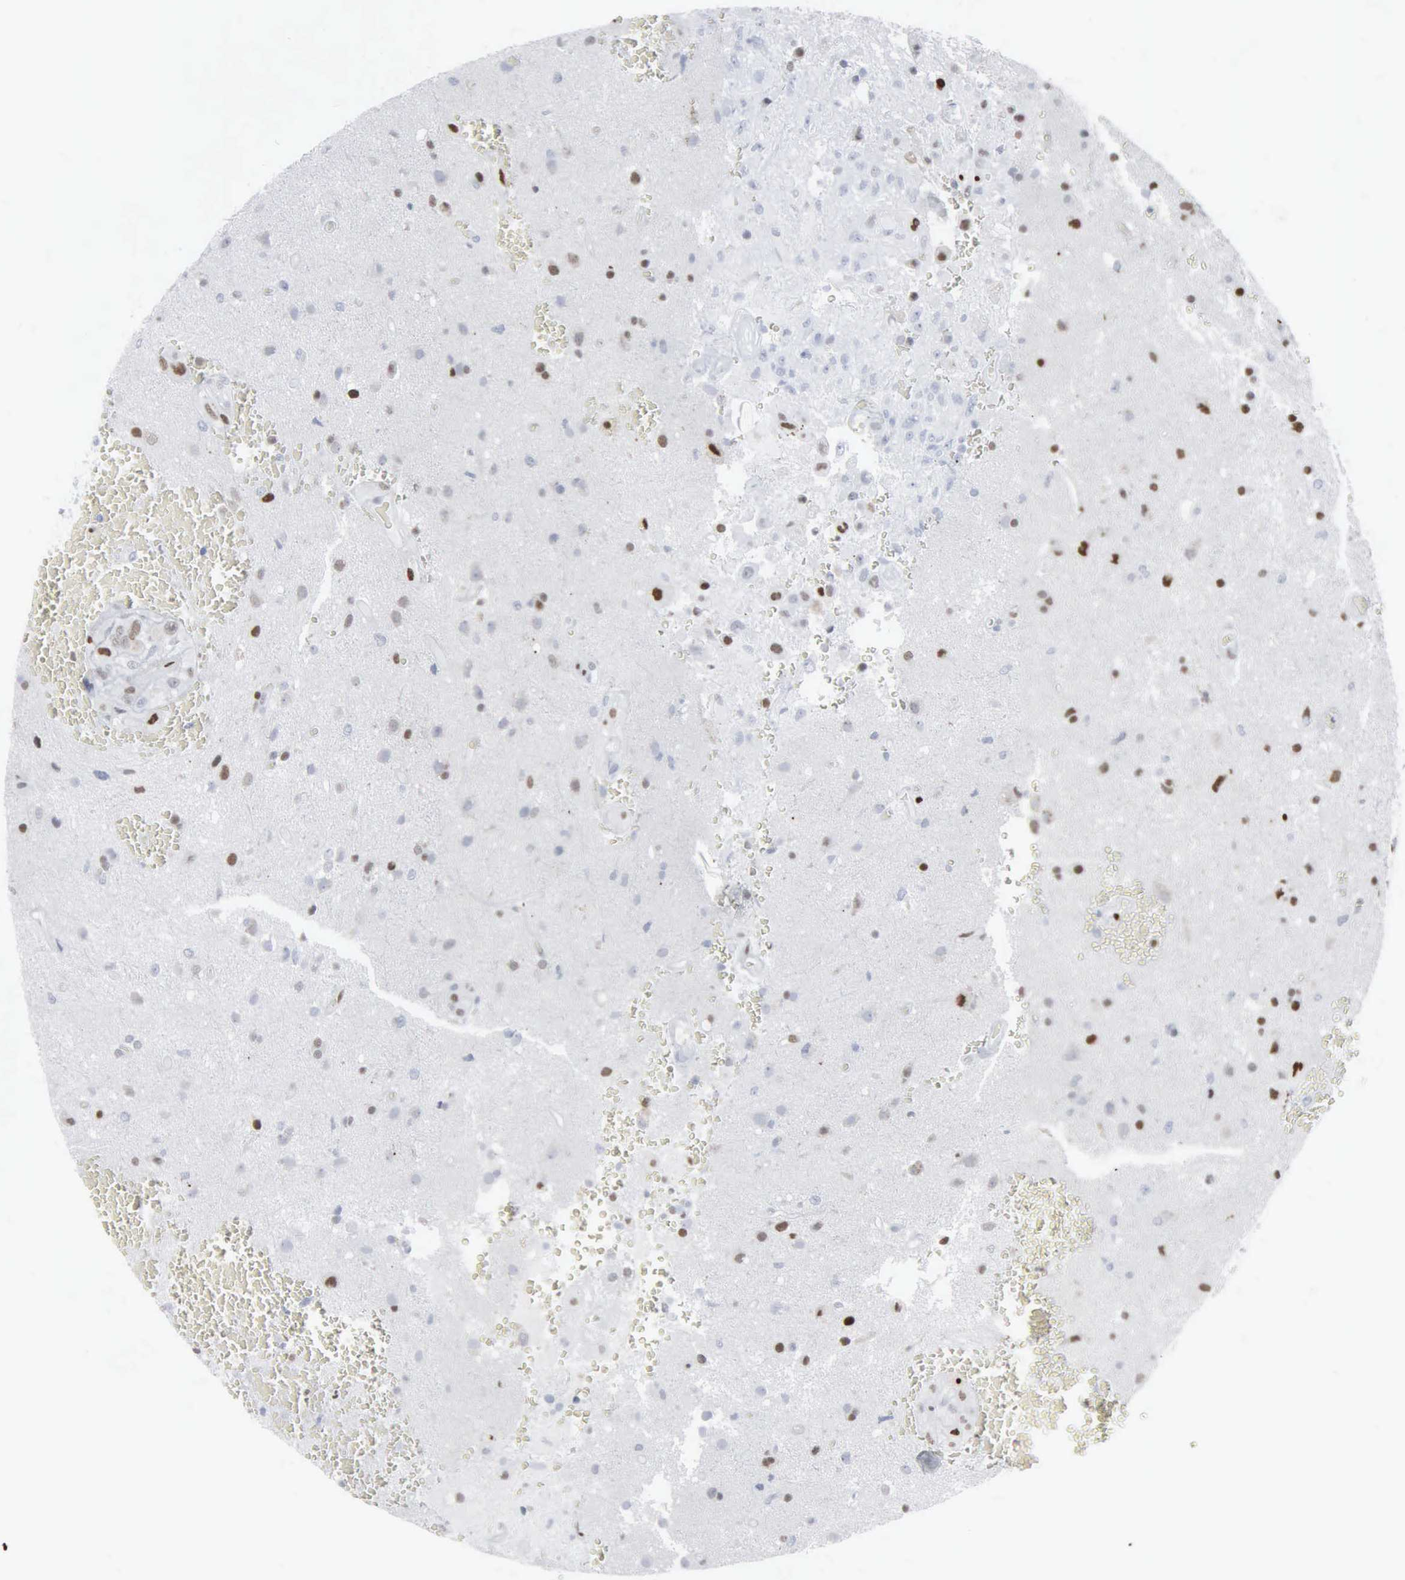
{"staining": {"intensity": "moderate", "quantity": "<25%", "location": "nuclear"}, "tissue": "glioma", "cell_type": "Tumor cells", "image_type": "cancer", "snomed": [{"axis": "morphology", "description": "Glioma, malignant, High grade"}, {"axis": "topography", "description": "Brain"}], "caption": "A high-resolution photomicrograph shows immunohistochemistry (IHC) staining of glioma, which exhibits moderate nuclear expression in about <25% of tumor cells.", "gene": "CCND3", "patient": {"sex": "male", "age": 48}}